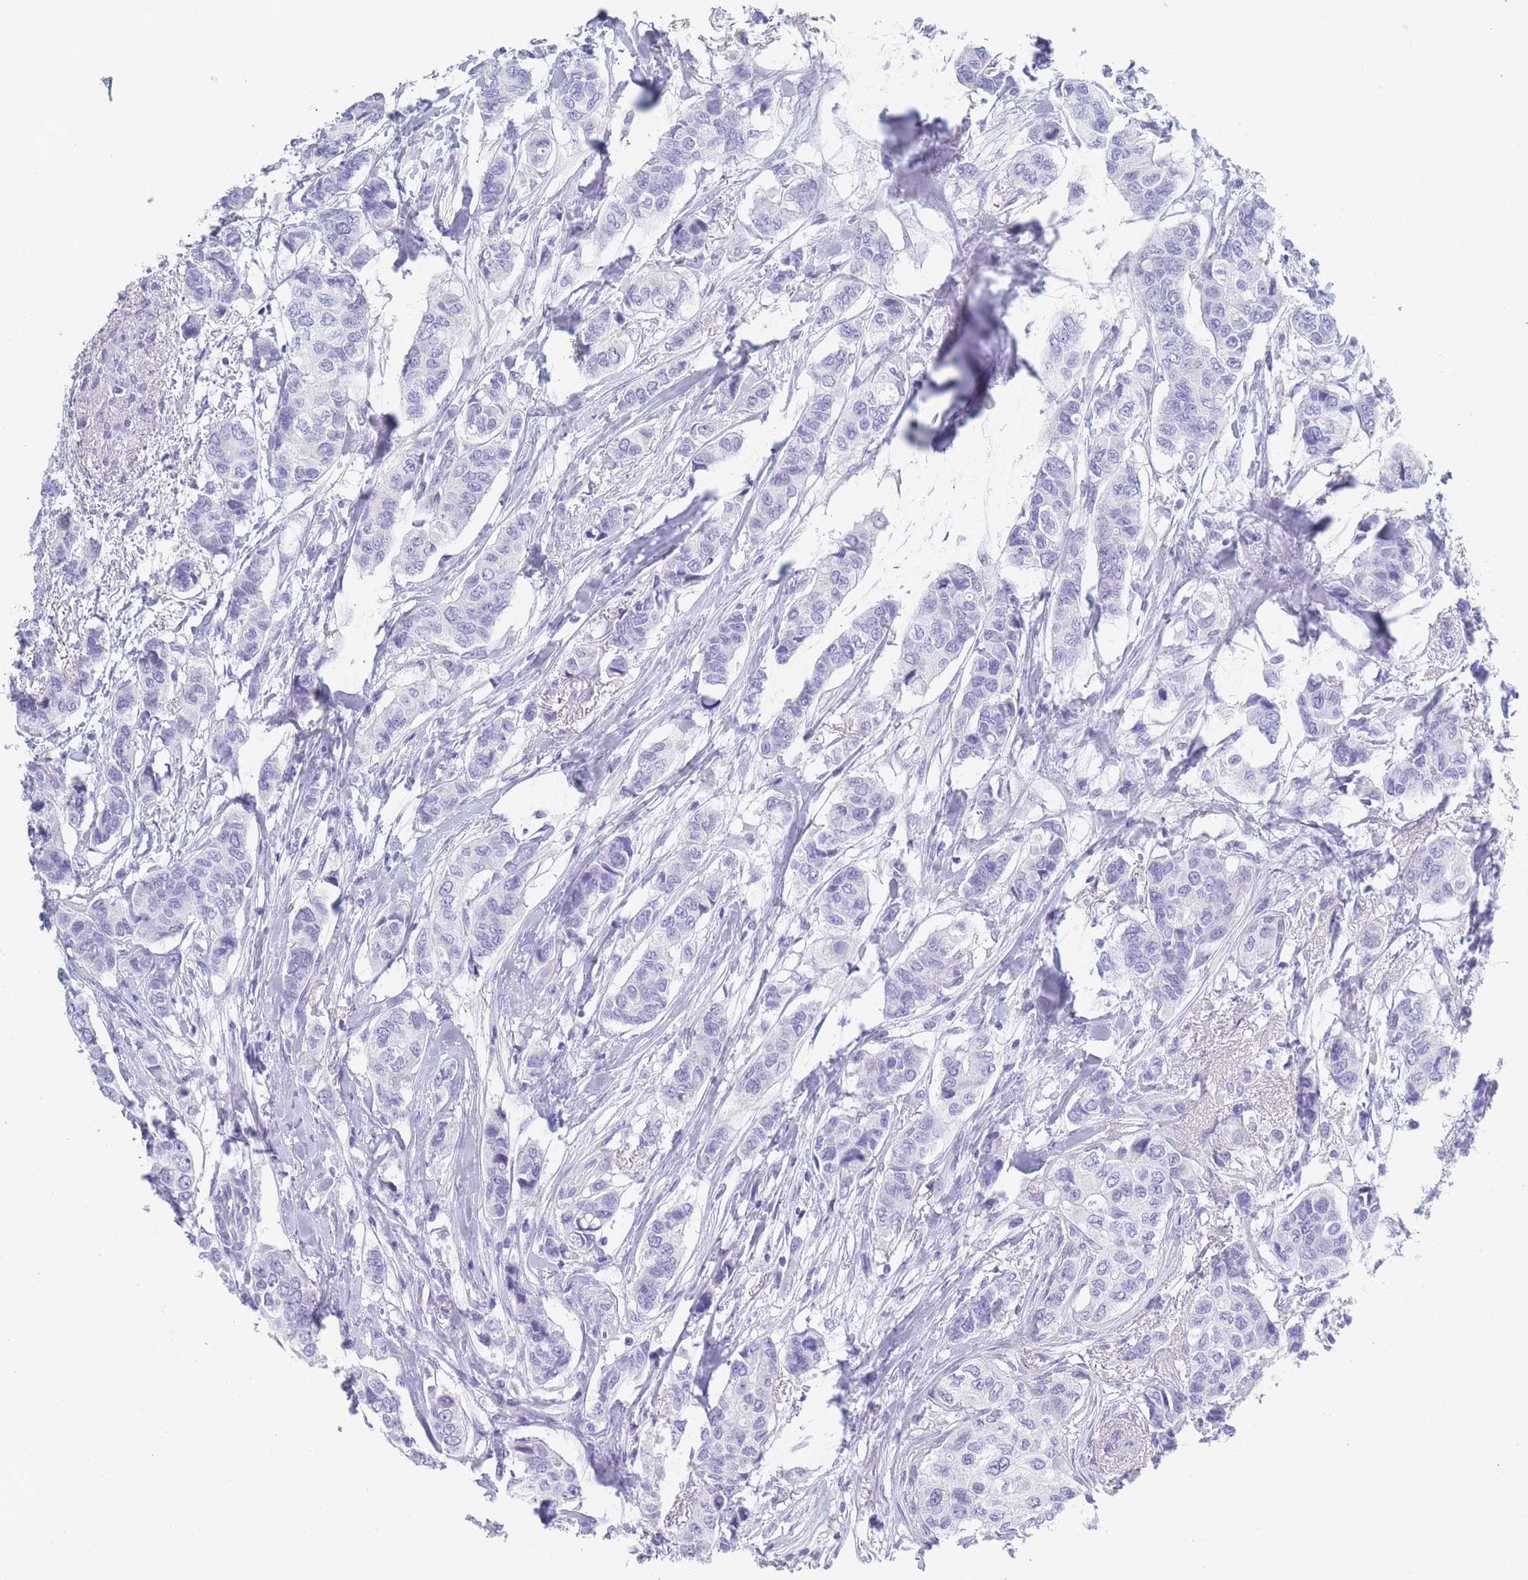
{"staining": {"intensity": "negative", "quantity": "none", "location": "none"}, "tissue": "breast cancer", "cell_type": "Tumor cells", "image_type": "cancer", "snomed": [{"axis": "morphology", "description": "Lobular carcinoma"}, {"axis": "topography", "description": "Breast"}], "caption": "Human lobular carcinoma (breast) stained for a protein using immunohistochemistry (IHC) demonstrates no staining in tumor cells.", "gene": "OR5D16", "patient": {"sex": "female", "age": 51}}